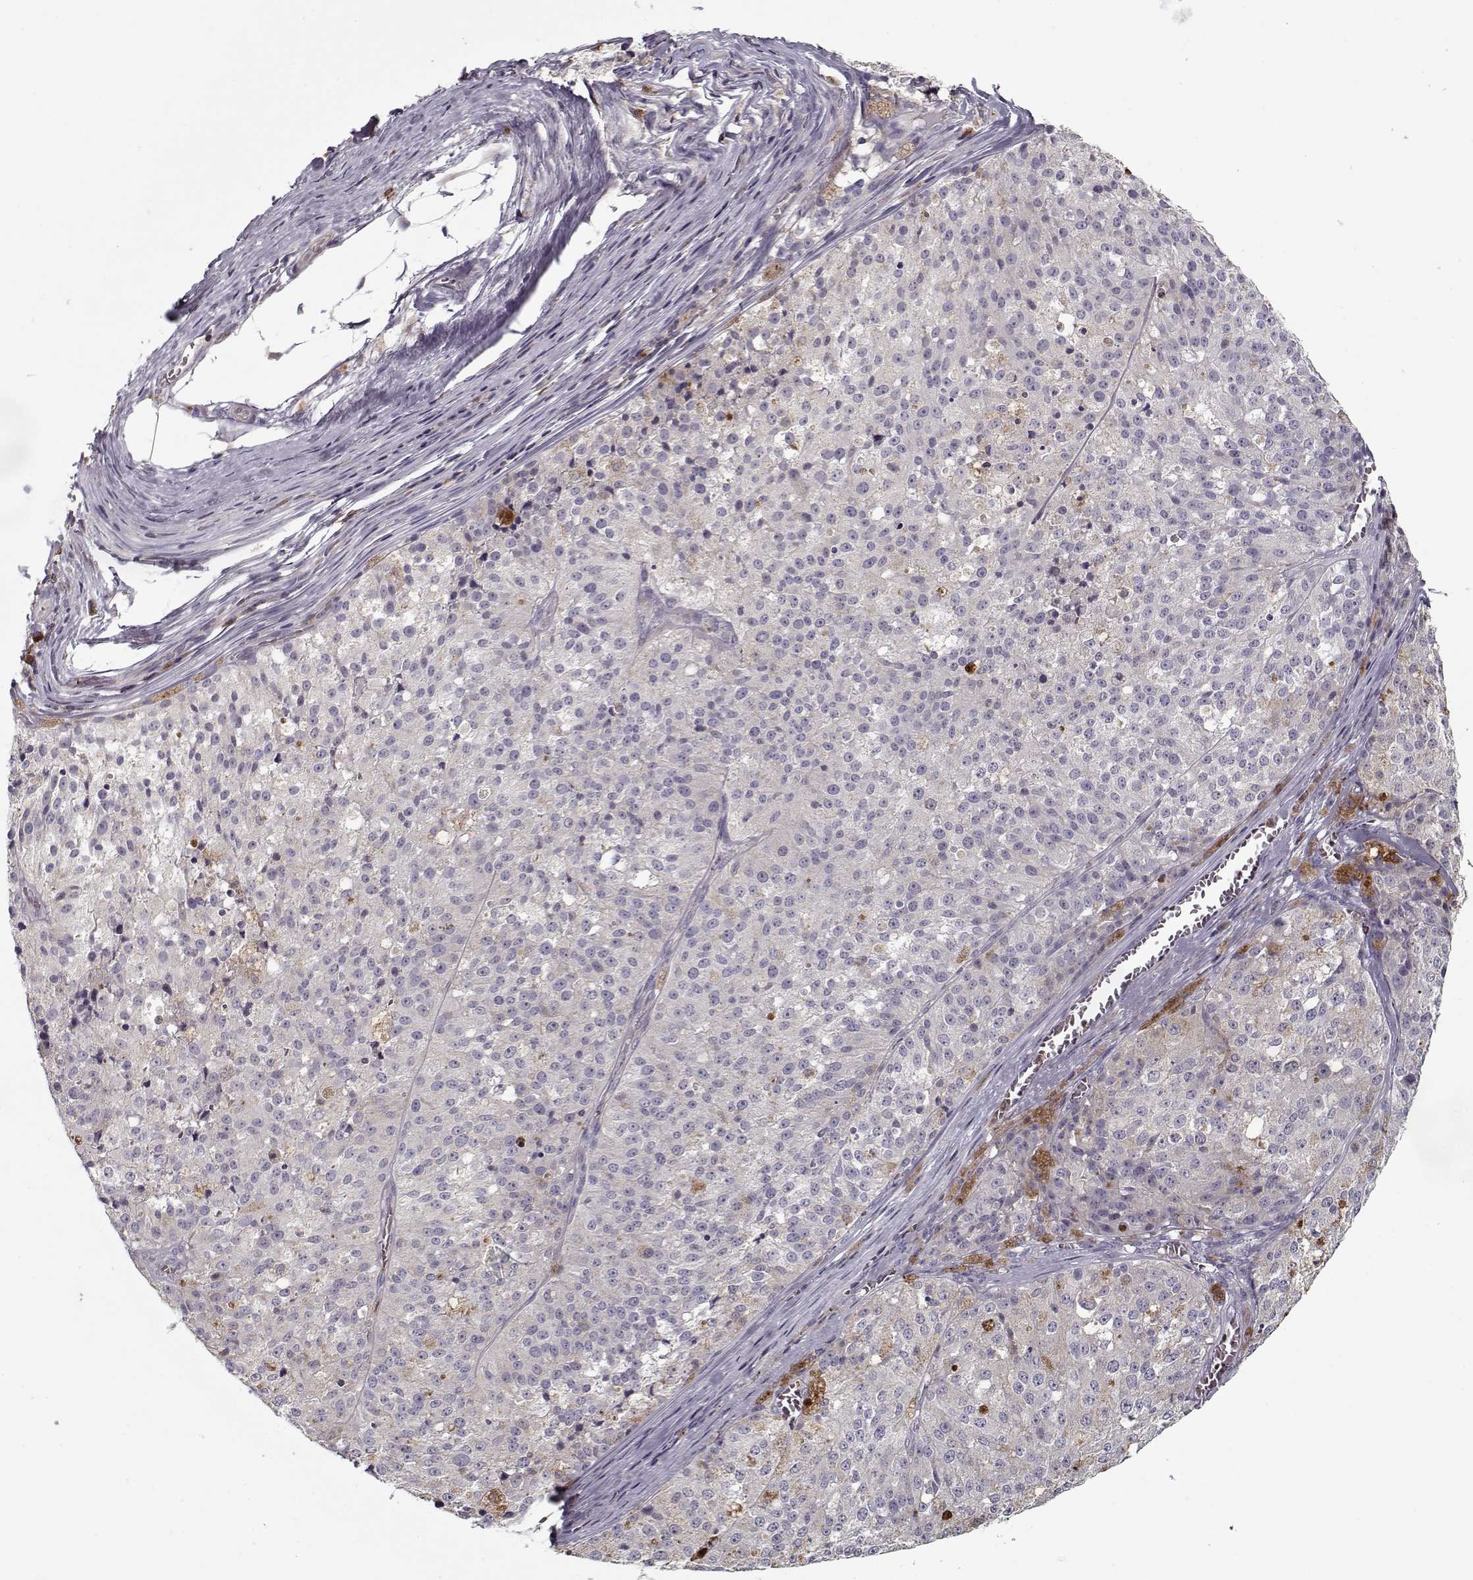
{"staining": {"intensity": "negative", "quantity": "none", "location": "none"}, "tissue": "melanoma", "cell_type": "Tumor cells", "image_type": "cancer", "snomed": [{"axis": "morphology", "description": "Malignant melanoma, Metastatic site"}, {"axis": "topography", "description": "Lymph node"}], "caption": "Immunohistochemical staining of malignant melanoma (metastatic site) reveals no significant staining in tumor cells.", "gene": "UNC13D", "patient": {"sex": "female", "age": 64}}